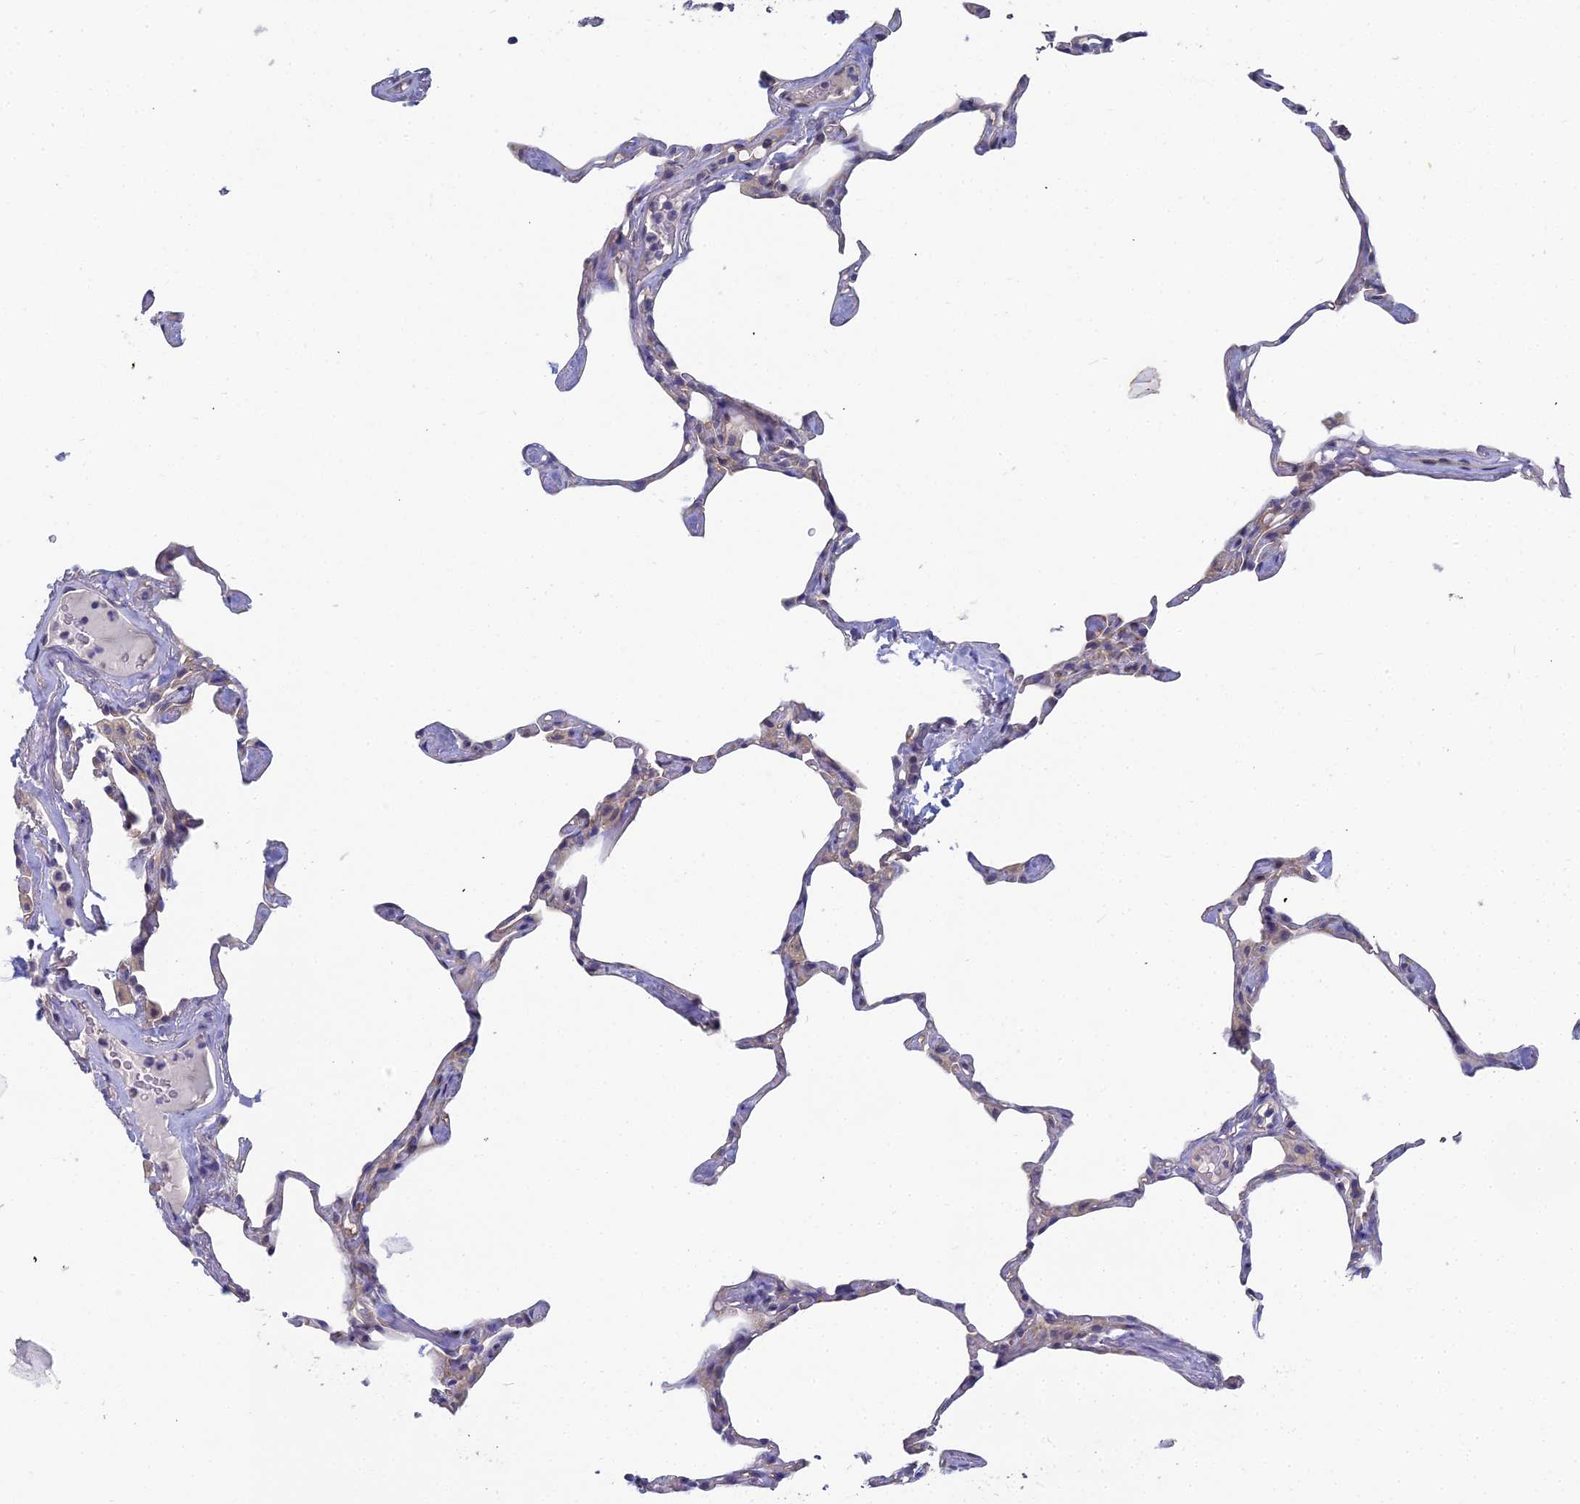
{"staining": {"intensity": "negative", "quantity": "none", "location": "none"}, "tissue": "lung", "cell_type": "Alveolar cells", "image_type": "normal", "snomed": [{"axis": "morphology", "description": "Normal tissue, NOS"}, {"axis": "topography", "description": "Lung"}], "caption": "A high-resolution photomicrograph shows IHC staining of unremarkable lung, which shows no significant positivity in alveolar cells.", "gene": "RDX", "patient": {"sex": "male", "age": 65}}